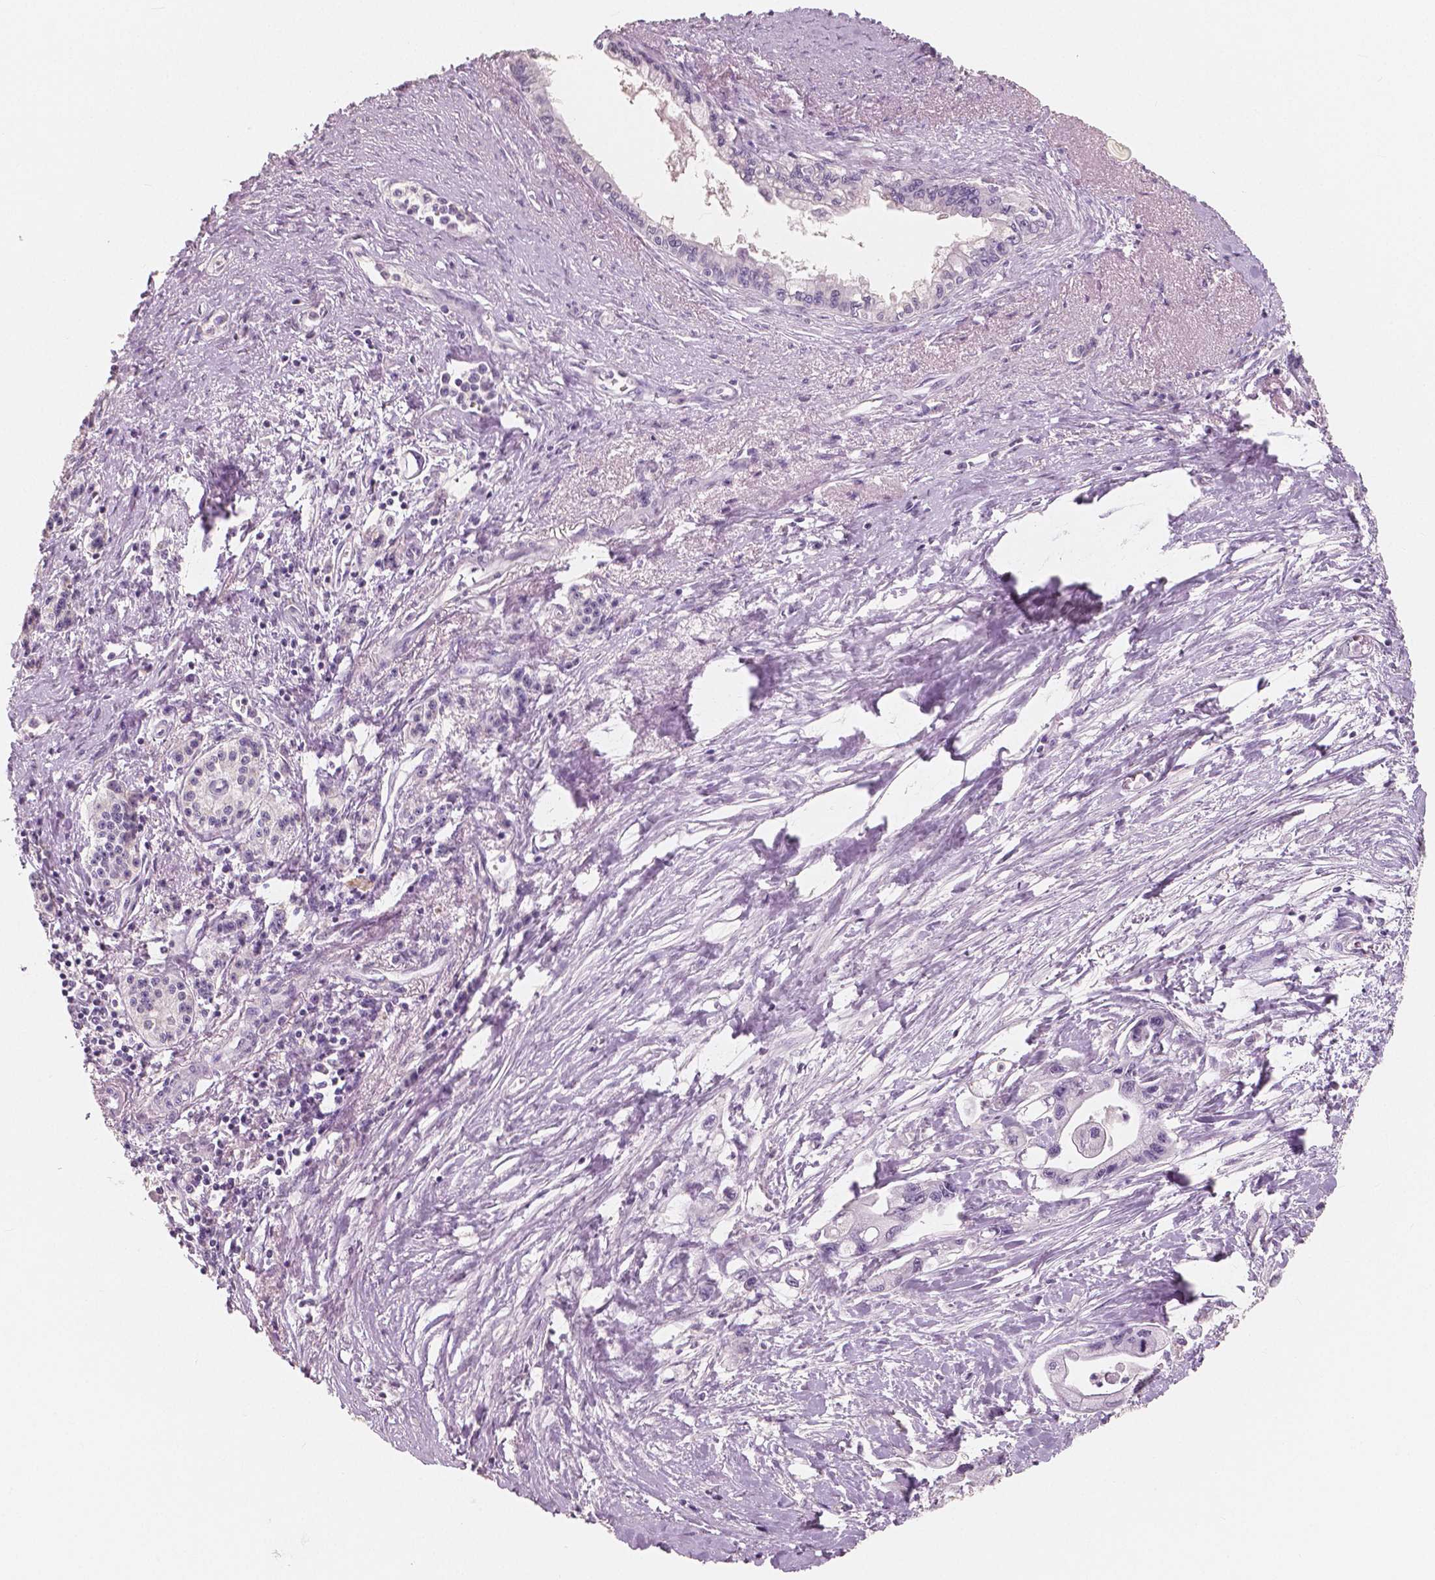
{"staining": {"intensity": "negative", "quantity": "none", "location": "none"}, "tissue": "pancreatic cancer", "cell_type": "Tumor cells", "image_type": "cancer", "snomed": [{"axis": "morphology", "description": "Adenocarcinoma, NOS"}, {"axis": "topography", "description": "Pancreas"}], "caption": "Tumor cells show no significant protein staining in pancreatic cancer (adenocarcinoma).", "gene": "NECAB1", "patient": {"sex": "male", "age": 61}}